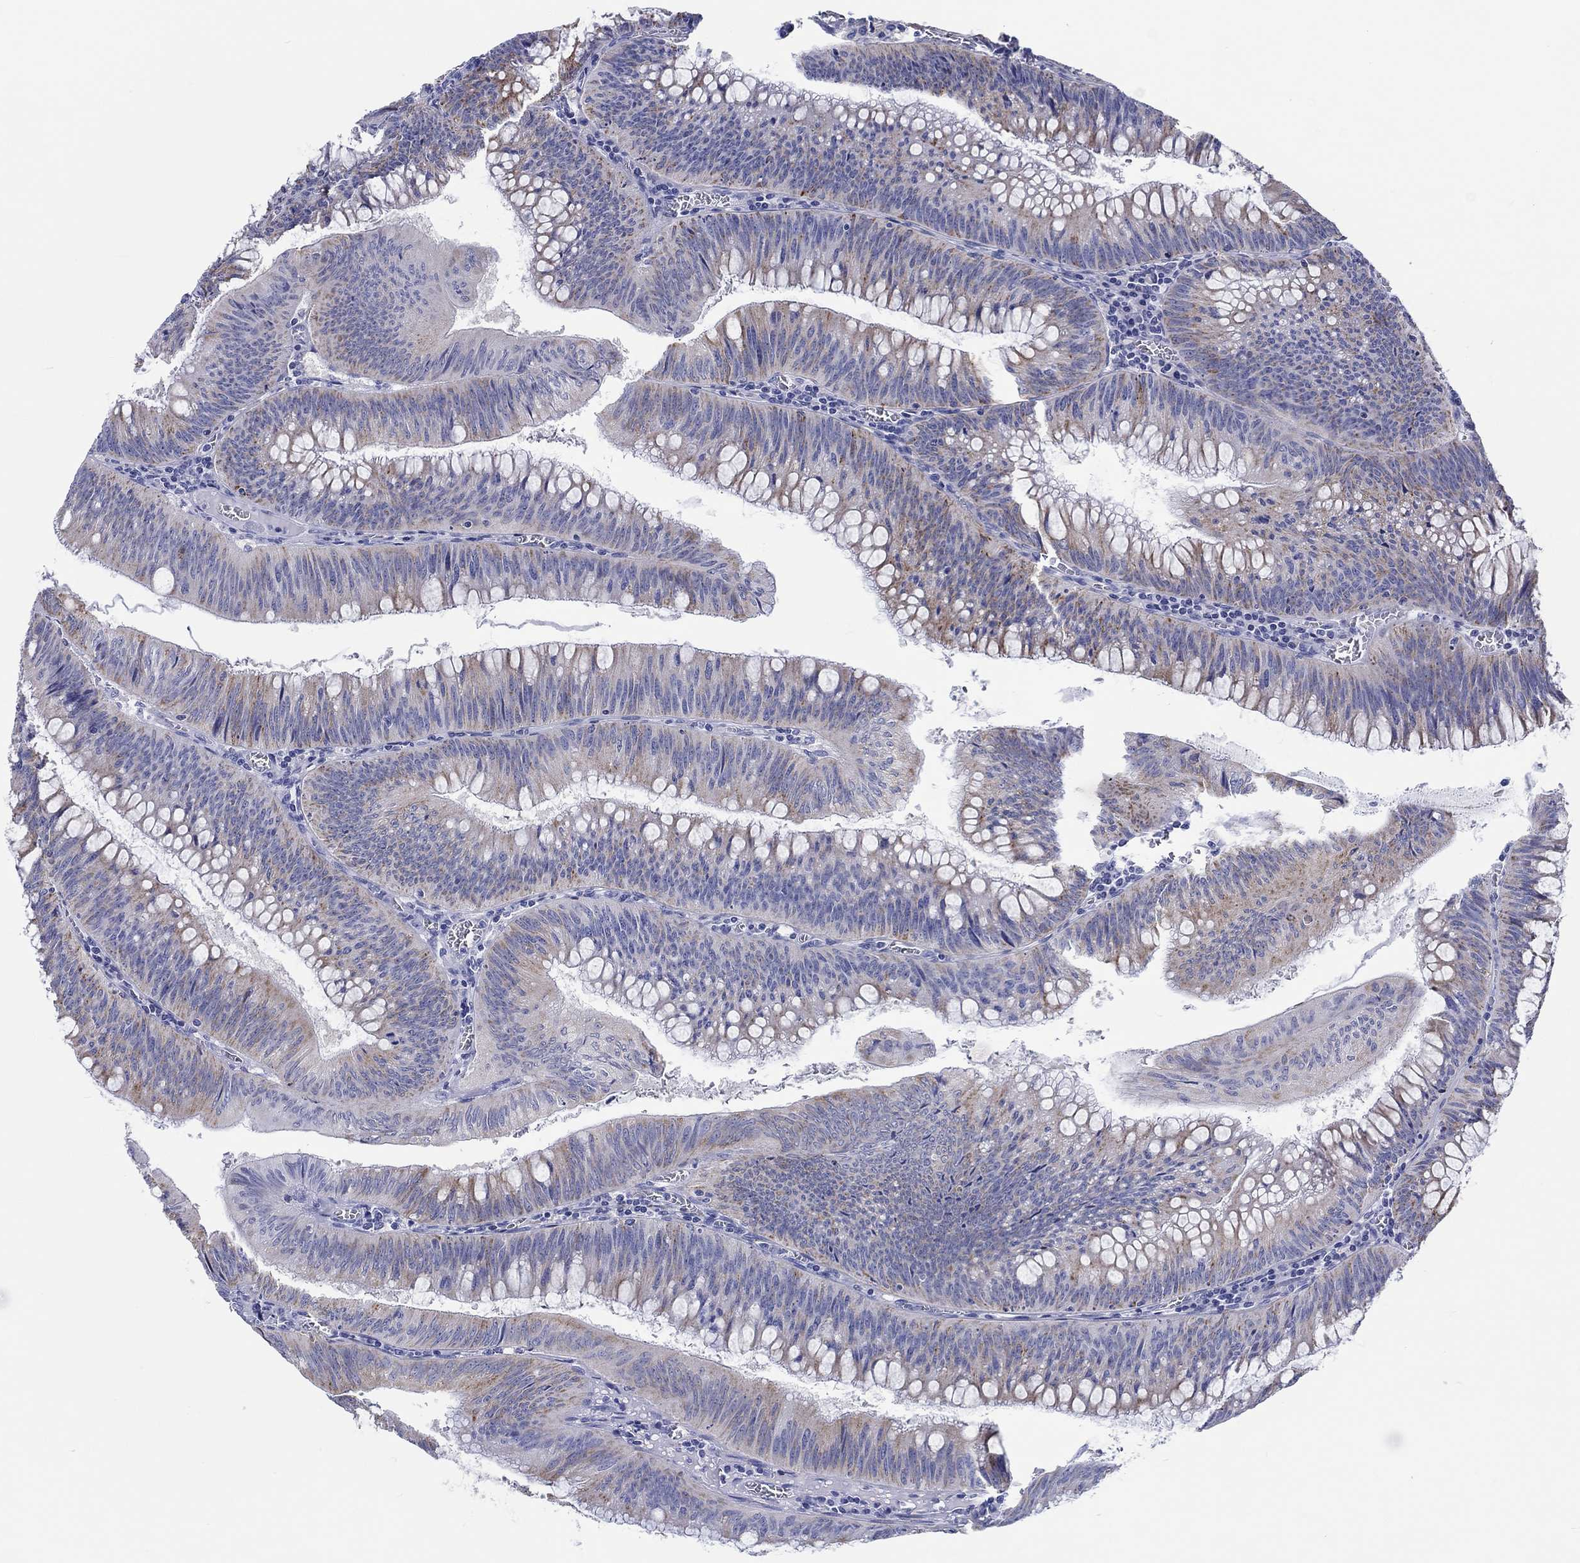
{"staining": {"intensity": "moderate", "quantity": "<25%", "location": "cytoplasmic/membranous"}, "tissue": "colorectal cancer", "cell_type": "Tumor cells", "image_type": "cancer", "snomed": [{"axis": "morphology", "description": "Adenocarcinoma, NOS"}, {"axis": "topography", "description": "Rectum"}], "caption": "Human colorectal adenocarcinoma stained with a brown dye exhibits moderate cytoplasmic/membranous positive positivity in approximately <25% of tumor cells.", "gene": "H1-1", "patient": {"sex": "female", "age": 72}}